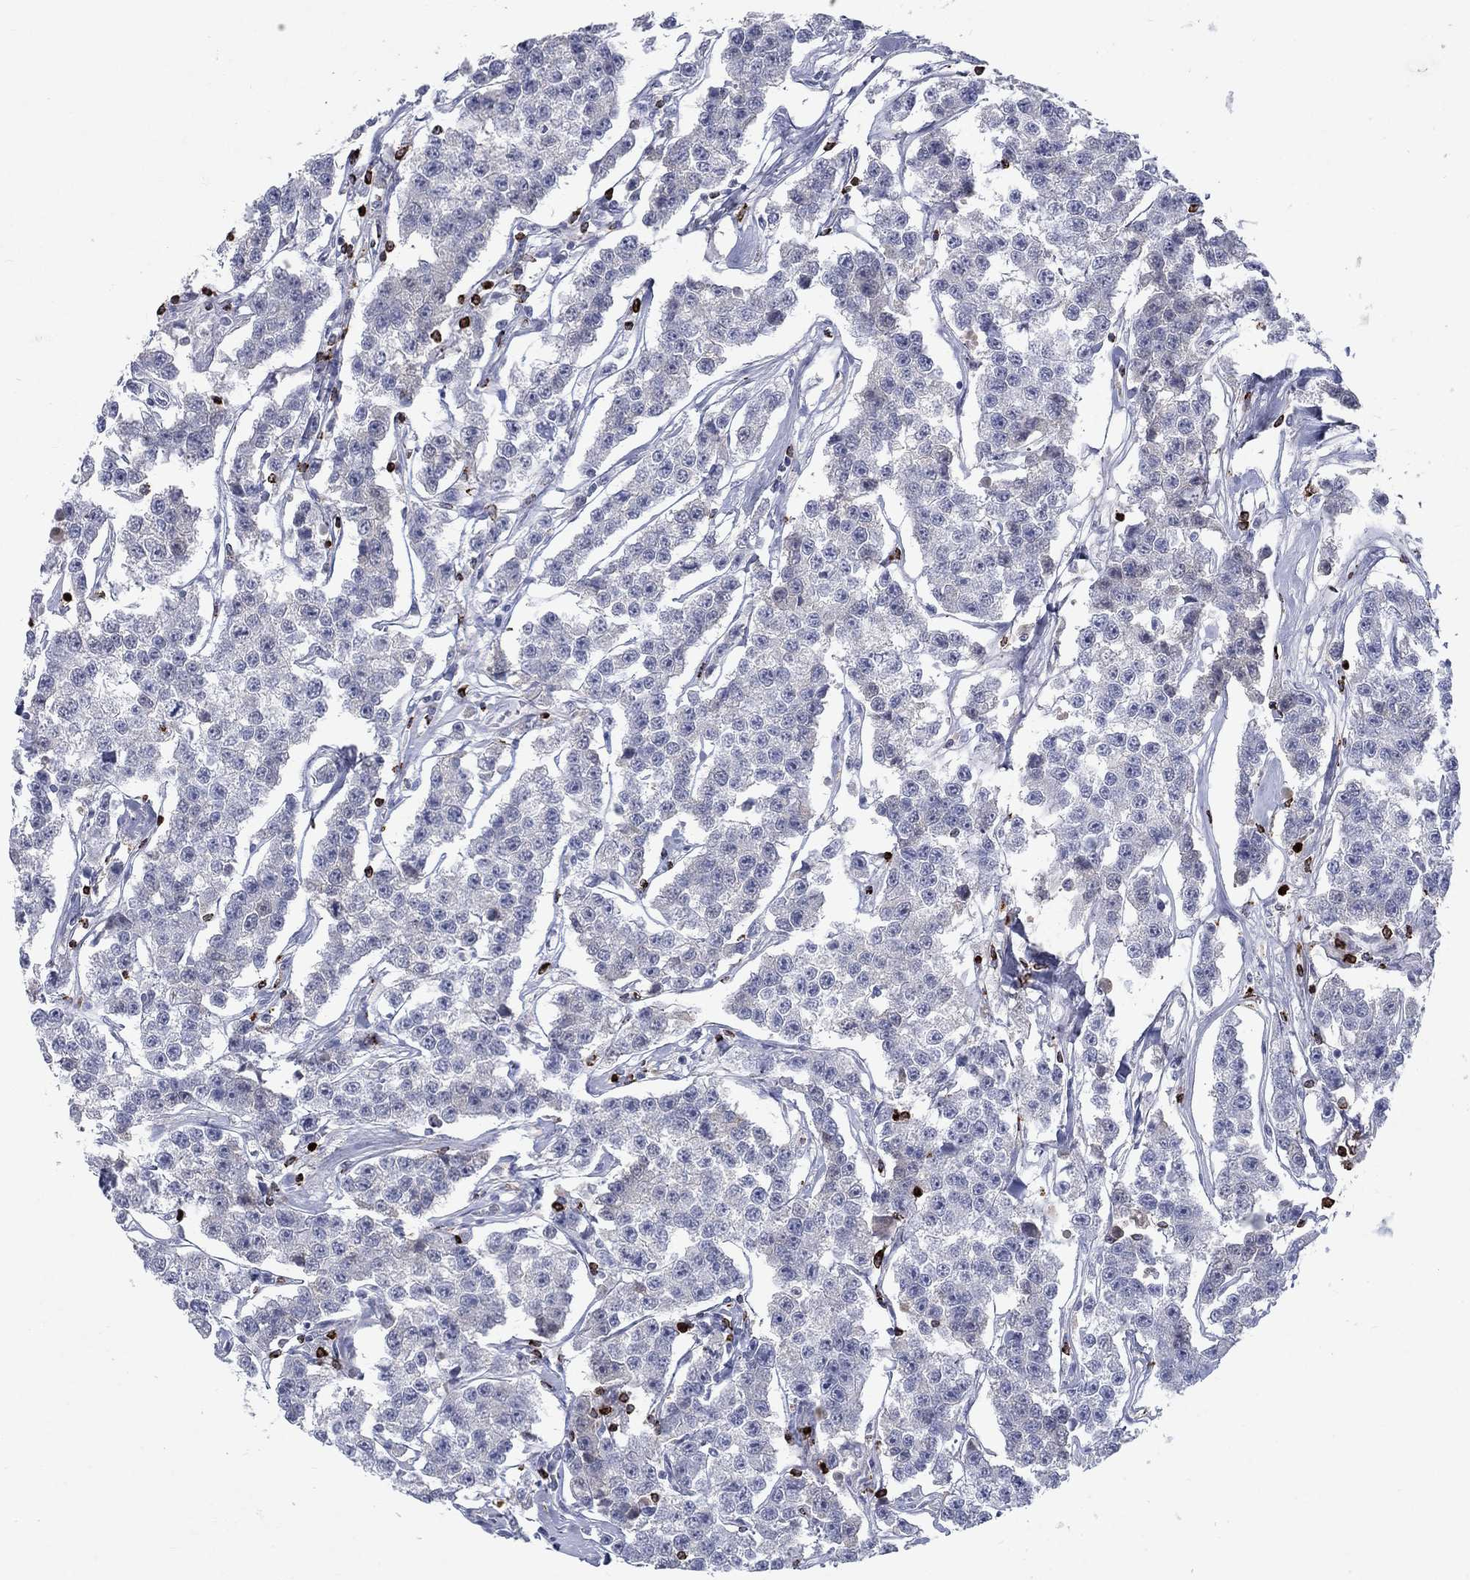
{"staining": {"intensity": "negative", "quantity": "none", "location": "none"}, "tissue": "testis cancer", "cell_type": "Tumor cells", "image_type": "cancer", "snomed": [{"axis": "morphology", "description": "Seminoma, NOS"}, {"axis": "topography", "description": "Testis"}], "caption": "Immunohistochemistry (IHC) micrograph of testis cancer (seminoma) stained for a protein (brown), which reveals no expression in tumor cells.", "gene": "GZMA", "patient": {"sex": "male", "age": 59}}